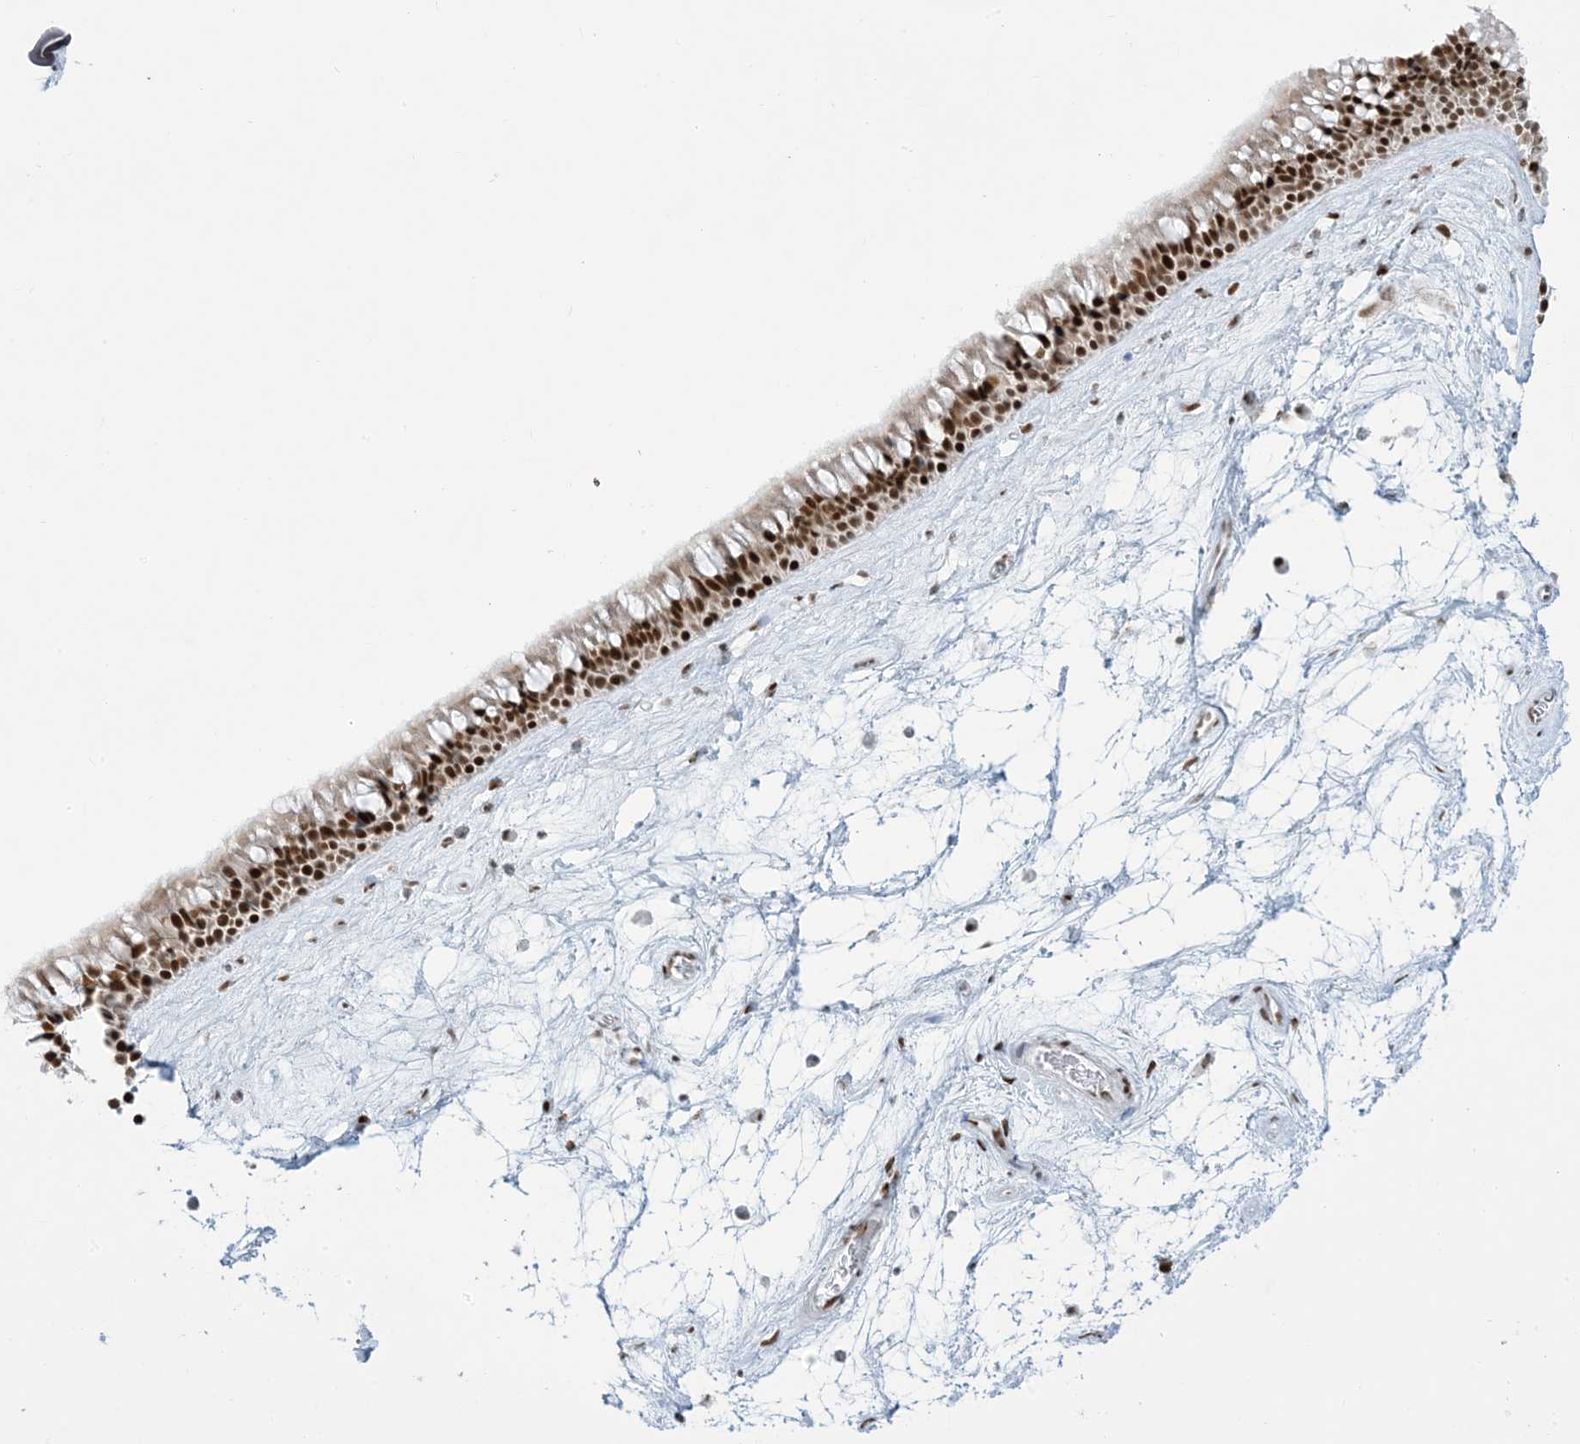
{"staining": {"intensity": "strong", "quantity": ">75%", "location": "nuclear"}, "tissue": "nasopharynx", "cell_type": "Respiratory epithelial cells", "image_type": "normal", "snomed": [{"axis": "morphology", "description": "Normal tissue, NOS"}, {"axis": "topography", "description": "Nasopharynx"}], "caption": "Protein staining of unremarkable nasopharynx demonstrates strong nuclear expression in approximately >75% of respiratory epithelial cells.", "gene": "STAG1", "patient": {"sex": "male", "age": 64}}